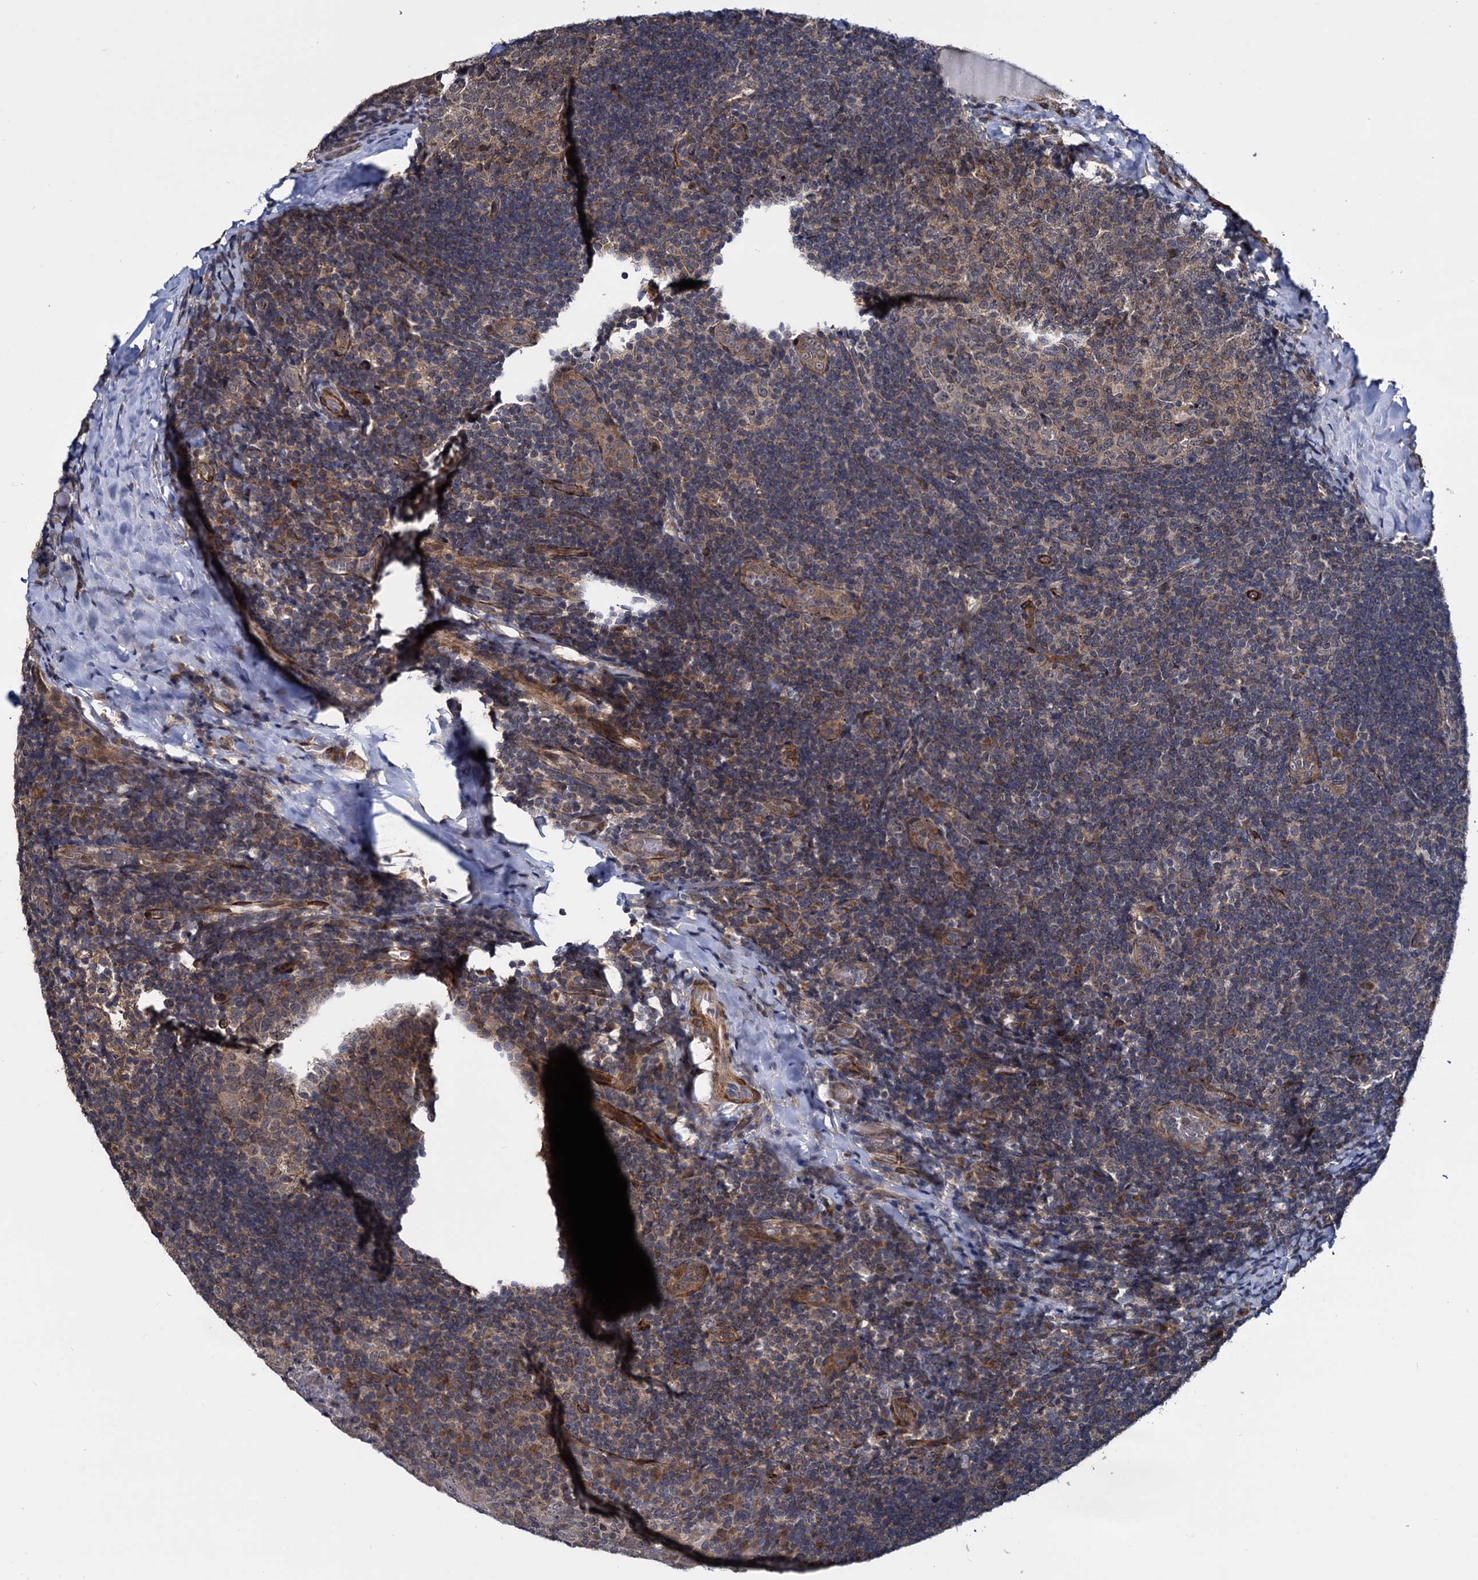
{"staining": {"intensity": "weak", "quantity": "25%-75%", "location": "cytoplasmic/membranous"}, "tissue": "tonsil", "cell_type": "Germinal center cells", "image_type": "normal", "snomed": [{"axis": "morphology", "description": "Normal tissue, NOS"}, {"axis": "topography", "description": "Tonsil"}], "caption": "Immunohistochemical staining of benign human tonsil reveals weak cytoplasmic/membranous protein expression in about 25%-75% of germinal center cells. Nuclei are stained in blue.", "gene": "ARHGAP42", "patient": {"sex": "male", "age": 17}}